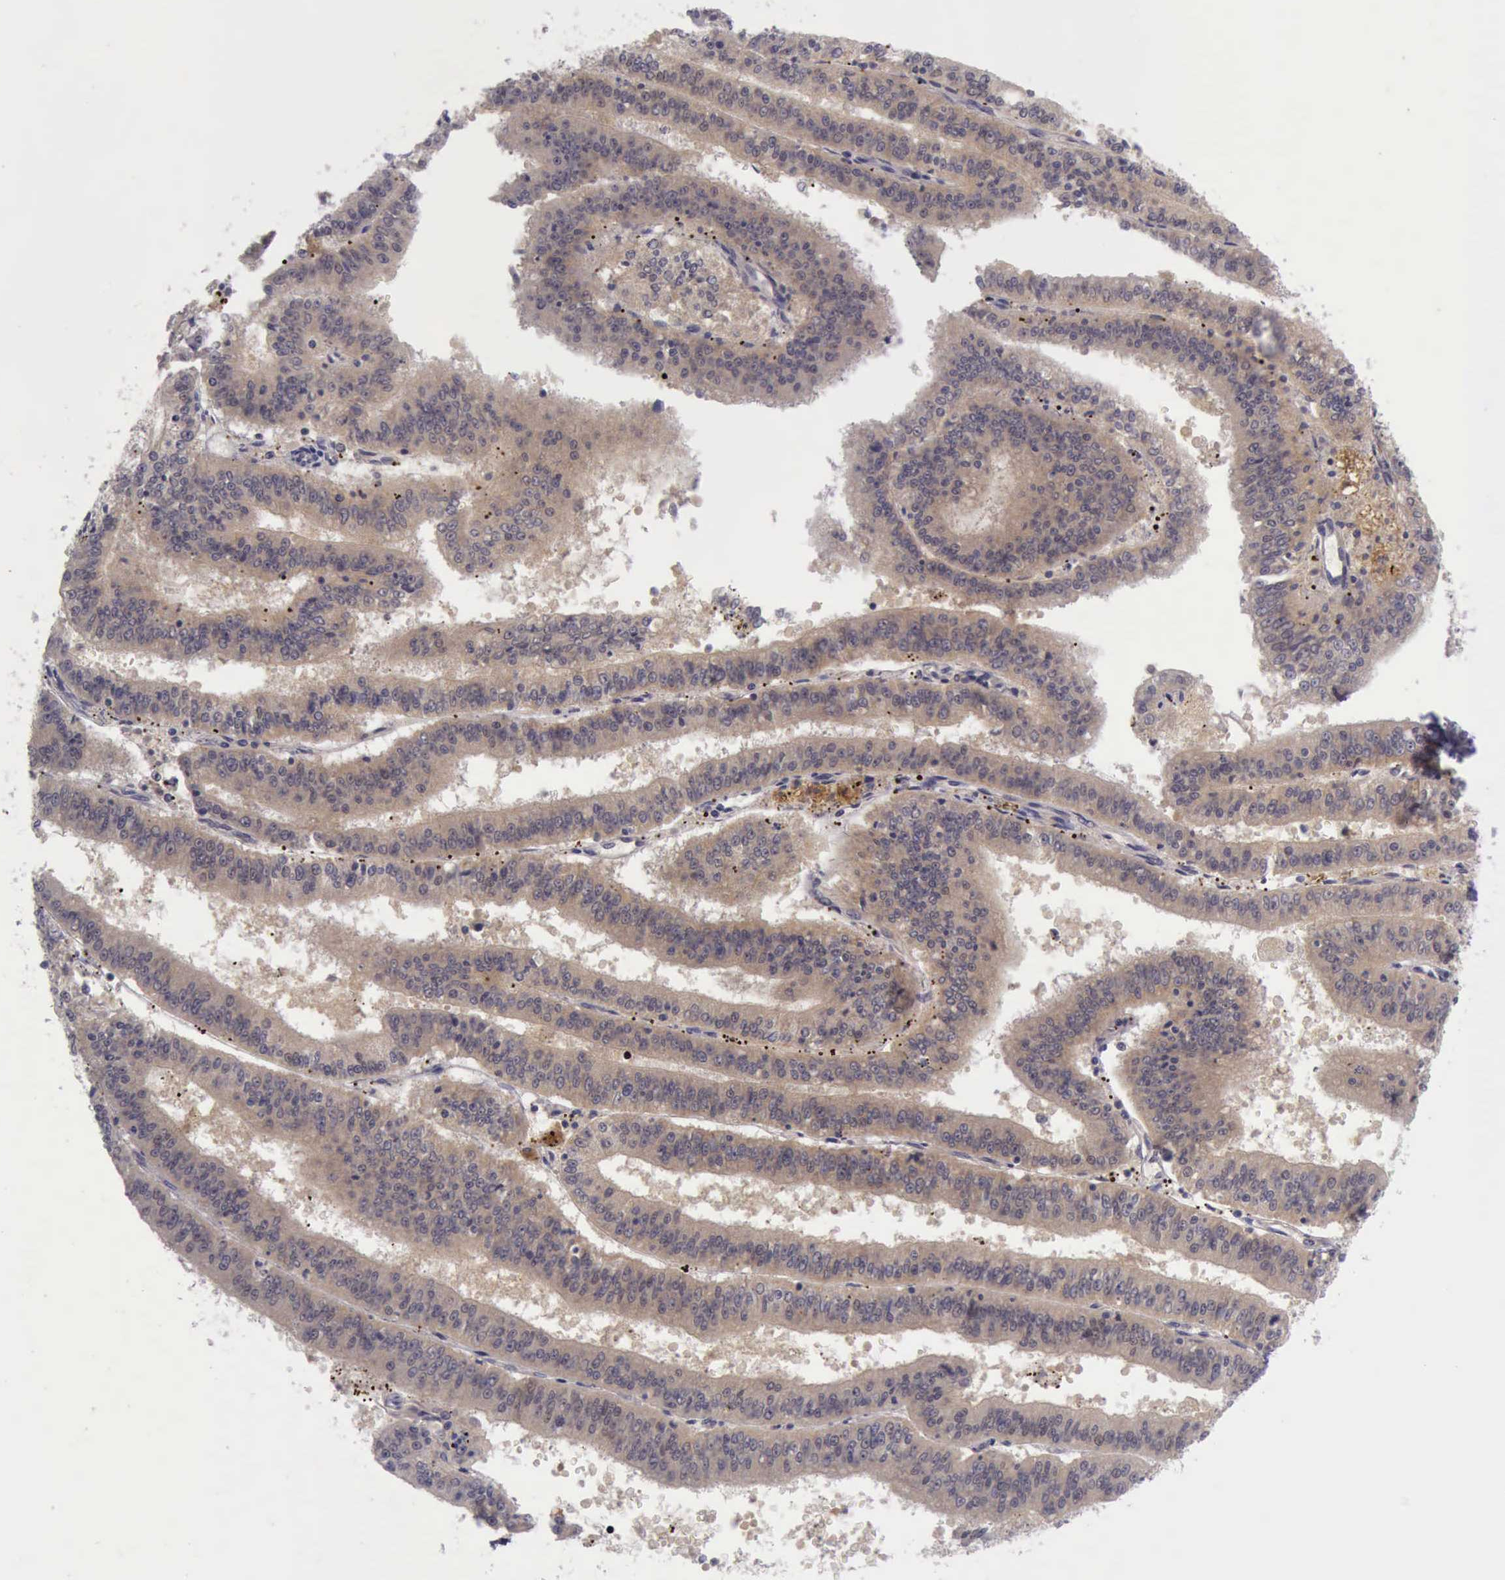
{"staining": {"intensity": "moderate", "quantity": ">75%", "location": "cytoplasmic/membranous"}, "tissue": "endometrial cancer", "cell_type": "Tumor cells", "image_type": "cancer", "snomed": [{"axis": "morphology", "description": "Adenocarcinoma, NOS"}, {"axis": "topography", "description": "Endometrium"}], "caption": "Endometrial cancer (adenocarcinoma) stained for a protein exhibits moderate cytoplasmic/membranous positivity in tumor cells.", "gene": "ARNT2", "patient": {"sex": "female", "age": 66}}